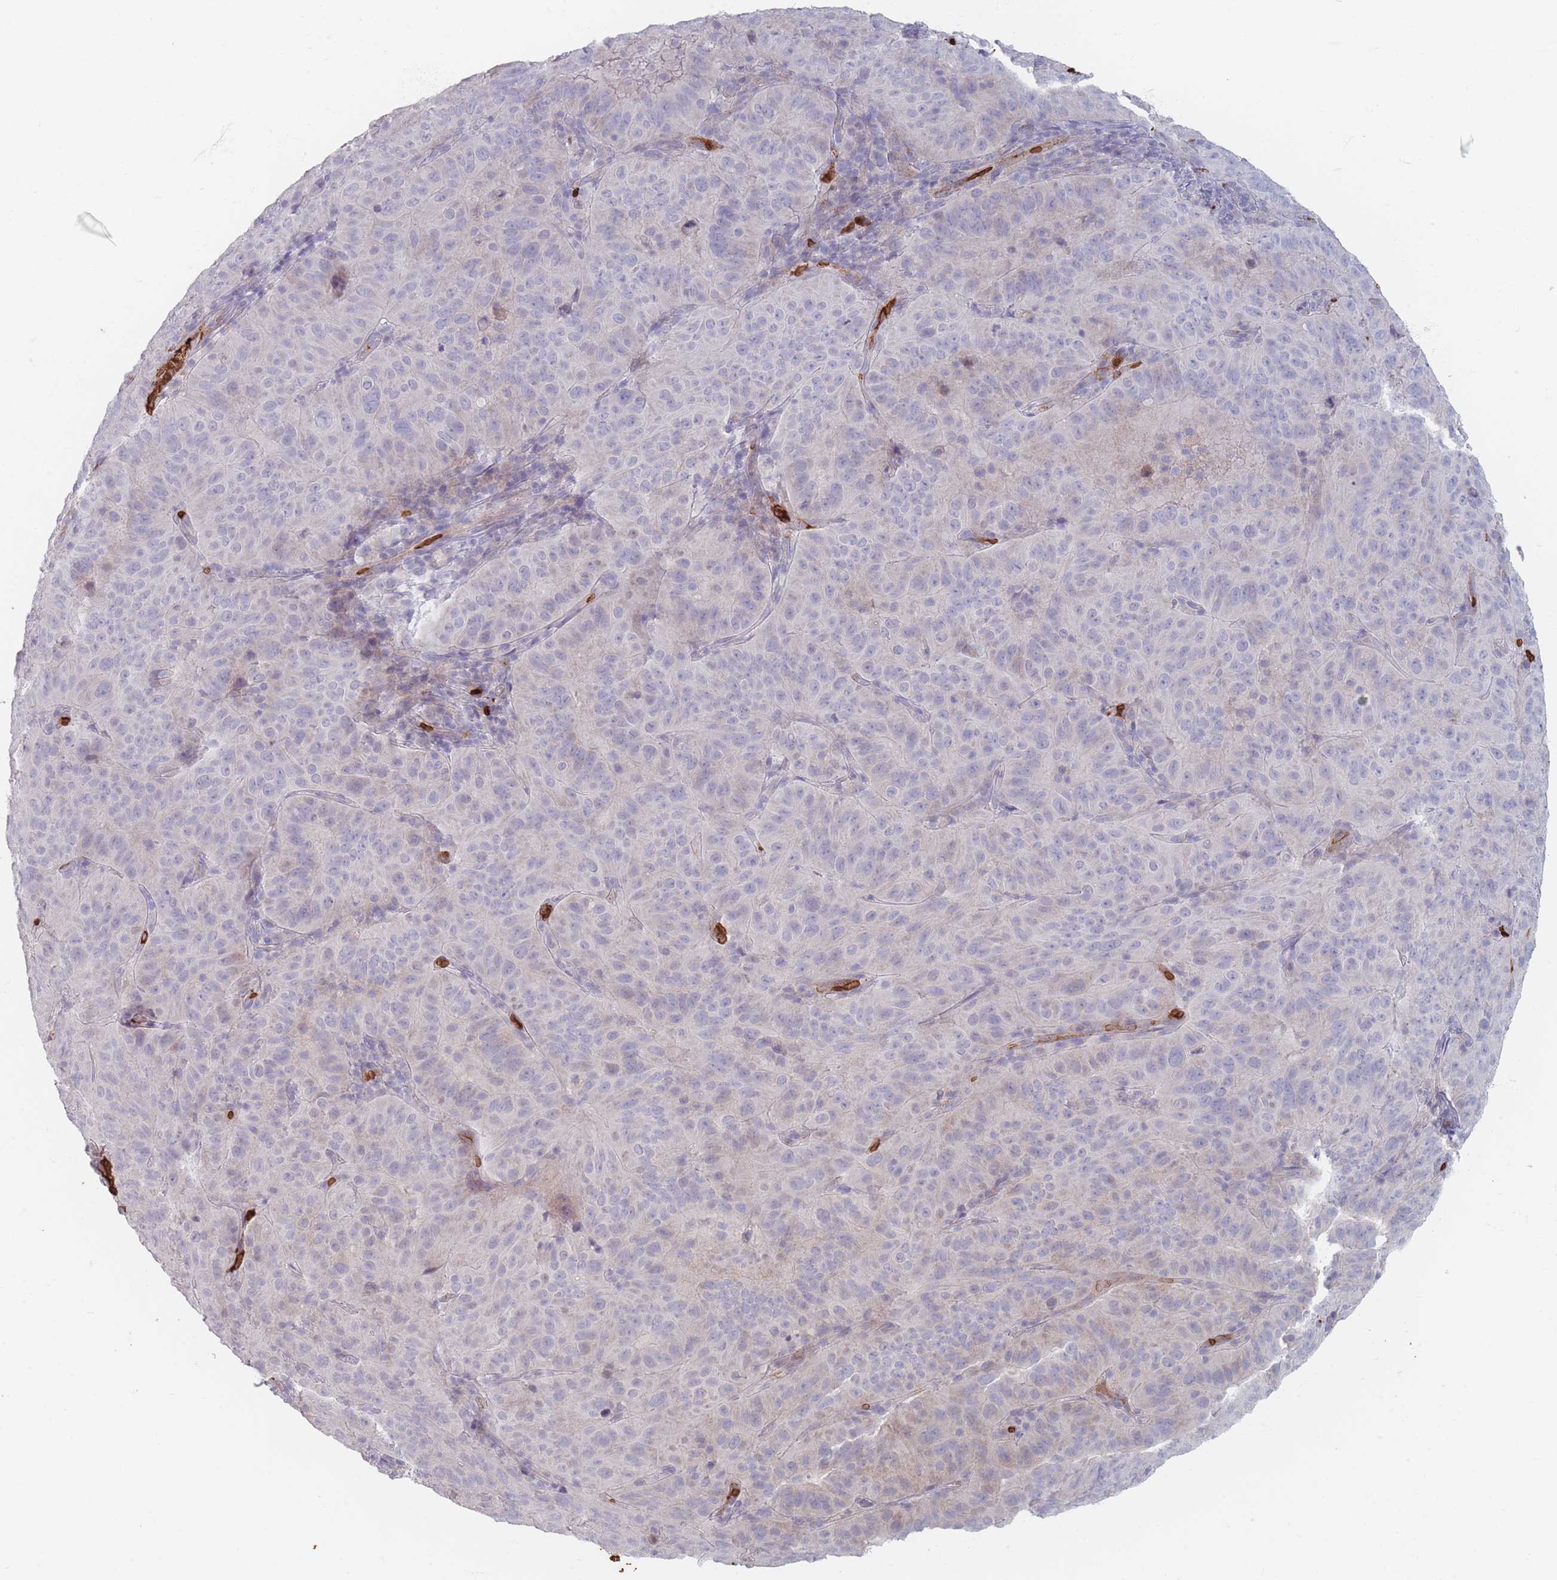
{"staining": {"intensity": "negative", "quantity": "none", "location": "none"}, "tissue": "pancreatic cancer", "cell_type": "Tumor cells", "image_type": "cancer", "snomed": [{"axis": "morphology", "description": "Adenocarcinoma, NOS"}, {"axis": "topography", "description": "Pancreas"}], "caption": "High magnification brightfield microscopy of pancreatic cancer stained with DAB (3,3'-diaminobenzidine) (brown) and counterstained with hematoxylin (blue): tumor cells show no significant staining. (Stains: DAB IHC with hematoxylin counter stain, Microscopy: brightfield microscopy at high magnification).", "gene": "SLC2A6", "patient": {"sex": "male", "age": 63}}